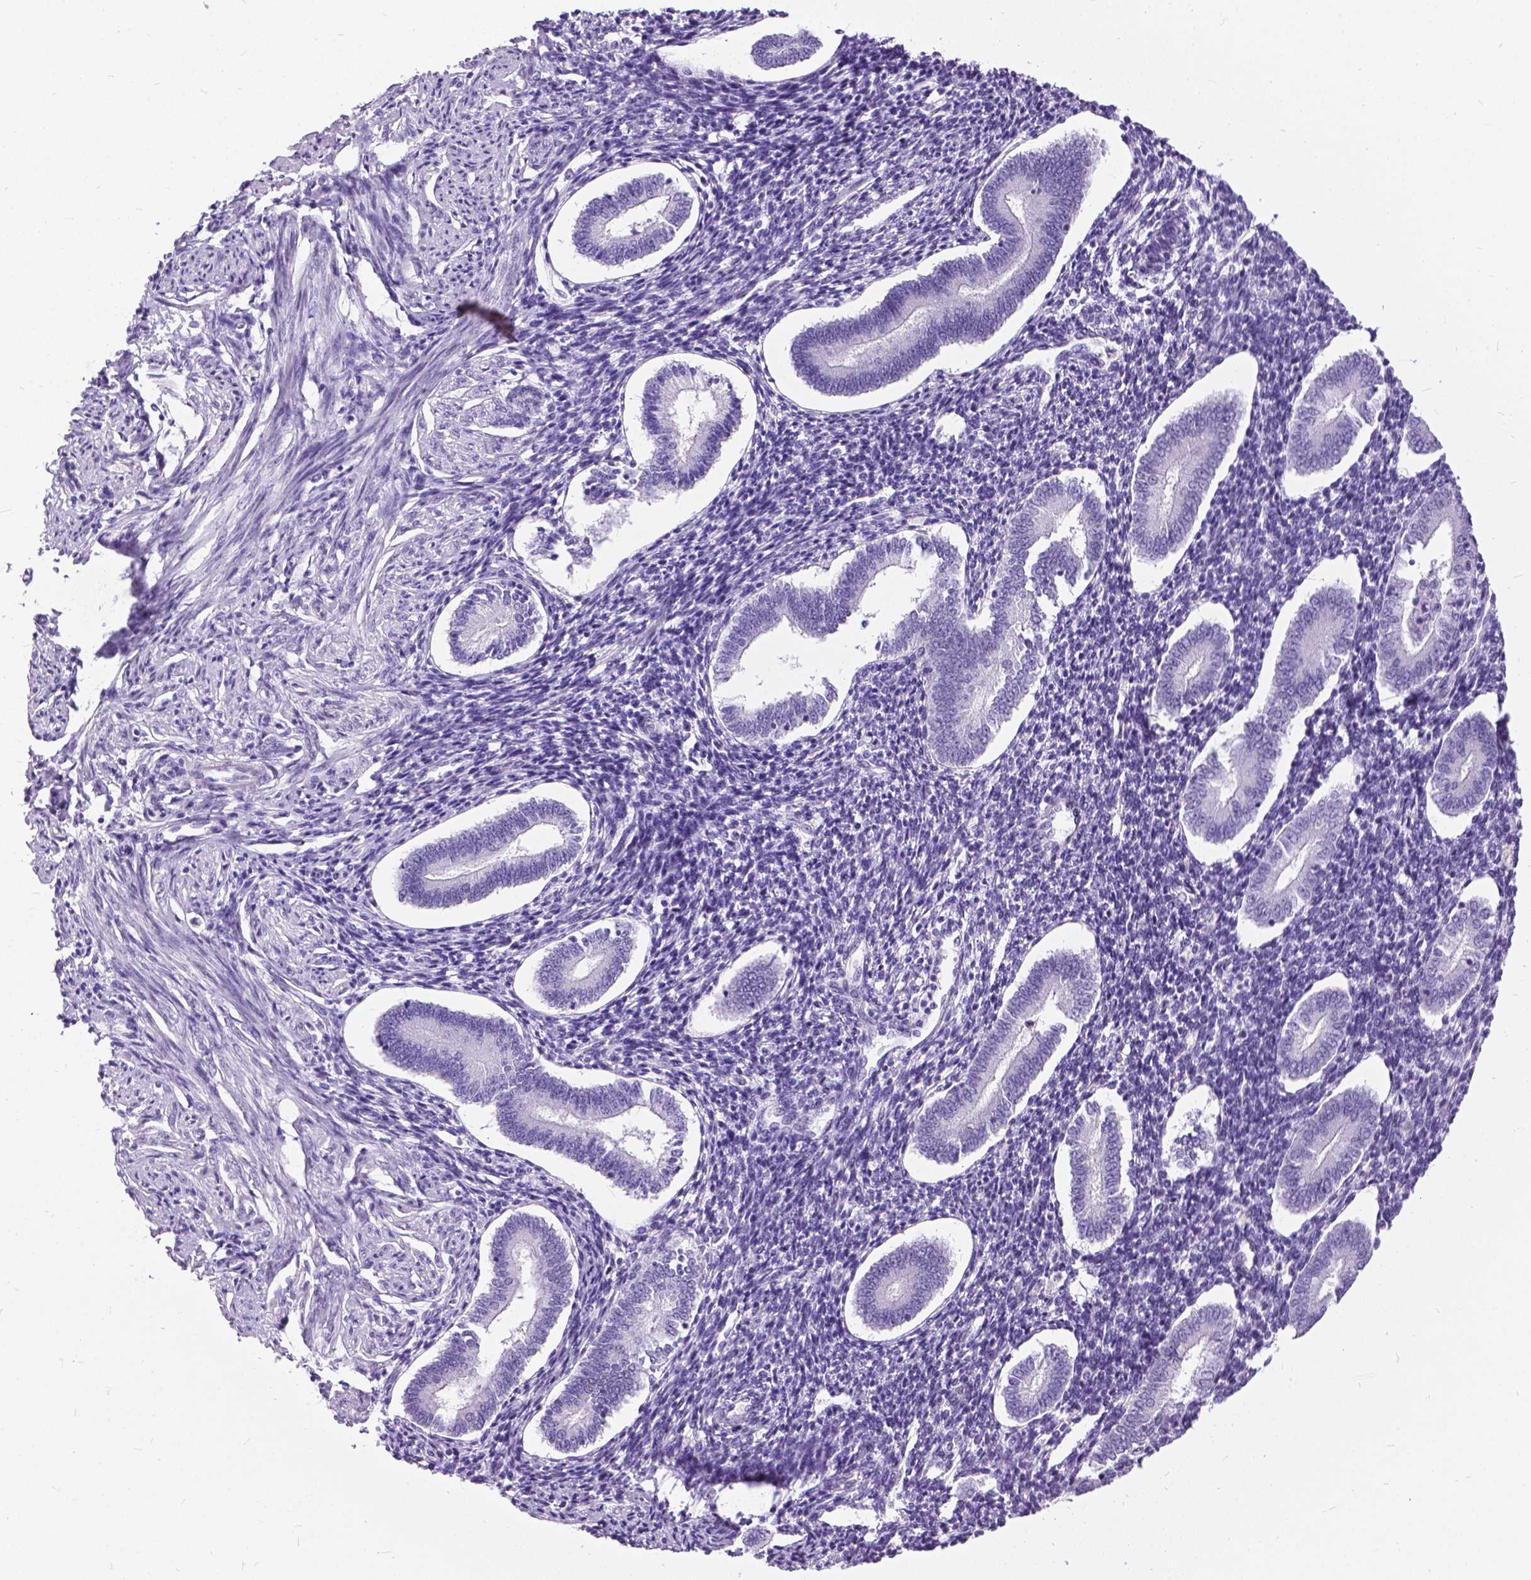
{"staining": {"intensity": "negative", "quantity": "none", "location": "none"}, "tissue": "endometrium", "cell_type": "Cells in endometrial stroma", "image_type": "normal", "snomed": [{"axis": "morphology", "description": "Normal tissue, NOS"}, {"axis": "topography", "description": "Endometrium"}], "caption": "An immunohistochemistry micrograph of benign endometrium is shown. There is no staining in cells in endometrial stroma of endometrium.", "gene": "PROB1", "patient": {"sex": "female", "age": 40}}